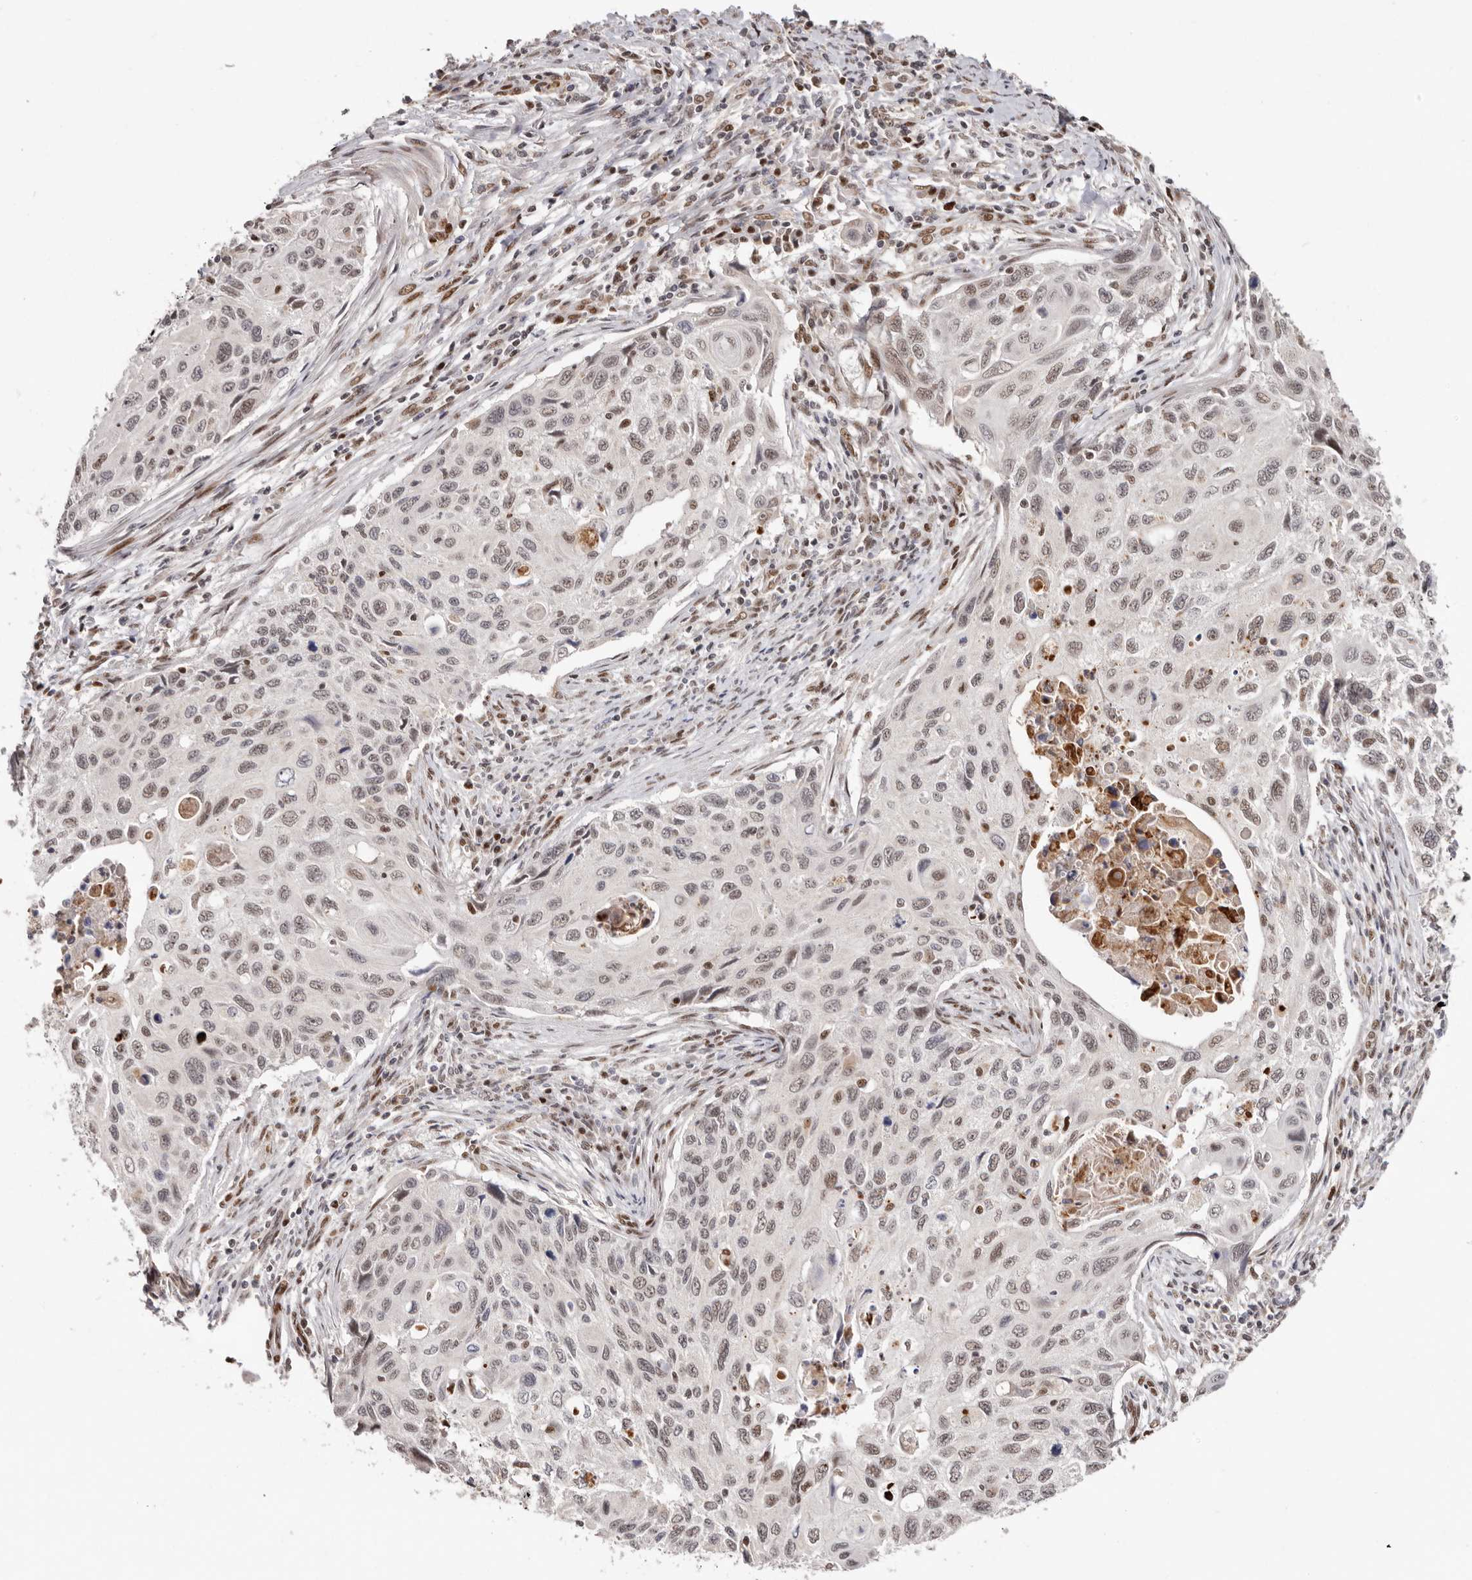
{"staining": {"intensity": "weak", "quantity": "25%-75%", "location": "nuclear"}, "tissue": "cervical cancer", "cell_type": "Tumor cells", "image_type": "cancer", "snomed": [{"axis": "morphology", "description": "Squamous cell carcinoma, NOS"}, {"axis": "topography", "description": "Cervix"}], "caption": "Cervical cancer stained with a brown dye reveals weak nuclear positive expression in about 25%-75% of tumor cells.", "gene": "SMAD7", "patient": {"sex": "female", "age": 70}}